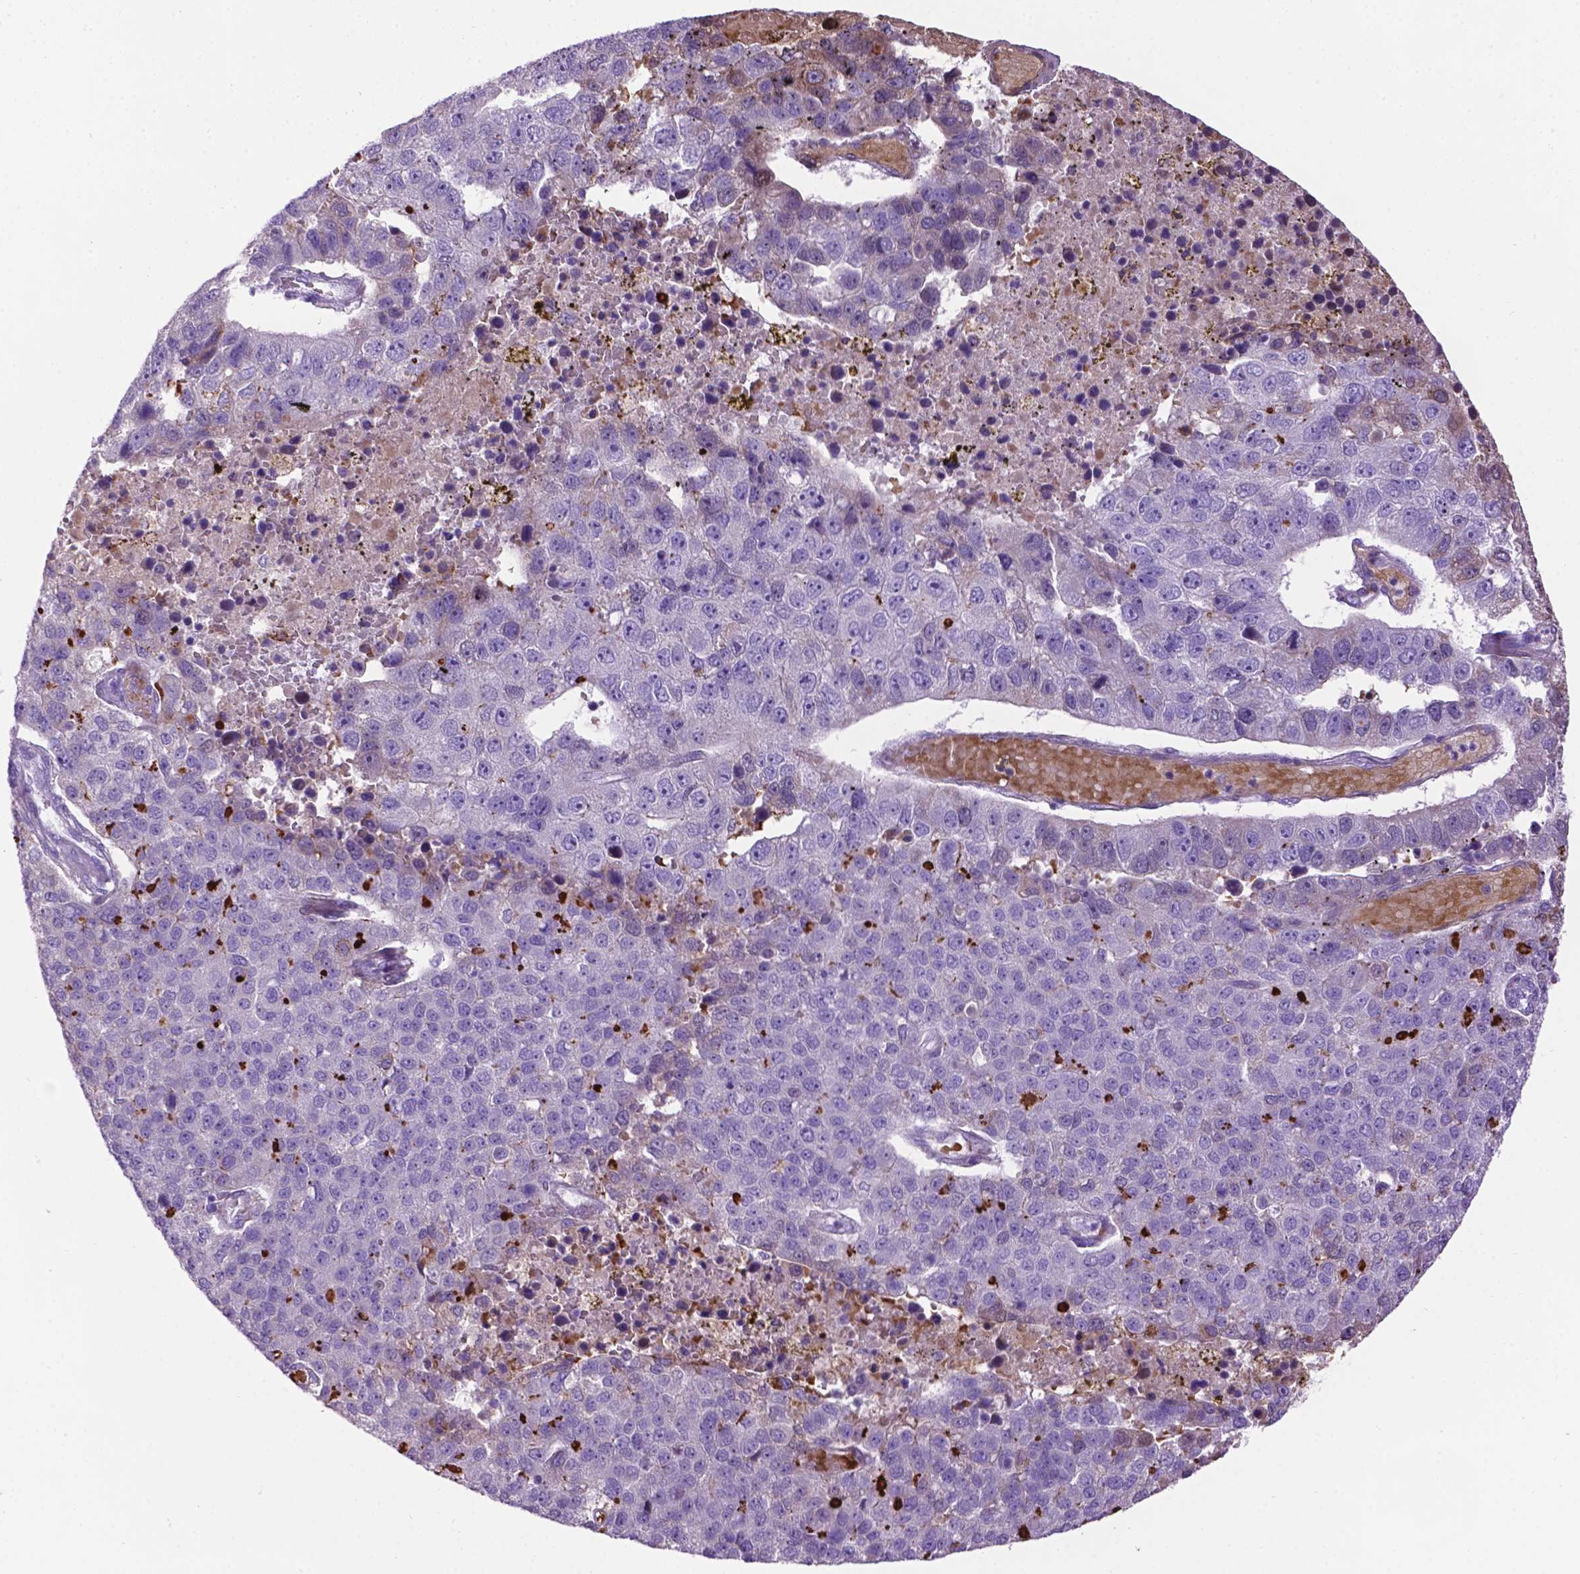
{"staining": {"intensity": "negative", "quantity": "none", "location": "none"}, "tissue": "pancreatic cancer", "cell_type": "Tumor cells", "image_type": "cancer", "snomed": [{"axis": "morphology", "description": "Adenocarcinoma, NOS"}, {"axis": "topography", "description": "Pancreas"}], "caption": "Pancreatic adenocarcinoma was stained to show a protein in brown. There is no significant positivity in tumor cells.", "gene": "TMEM132E", "patient": {"sex": "female", "age": 61}}